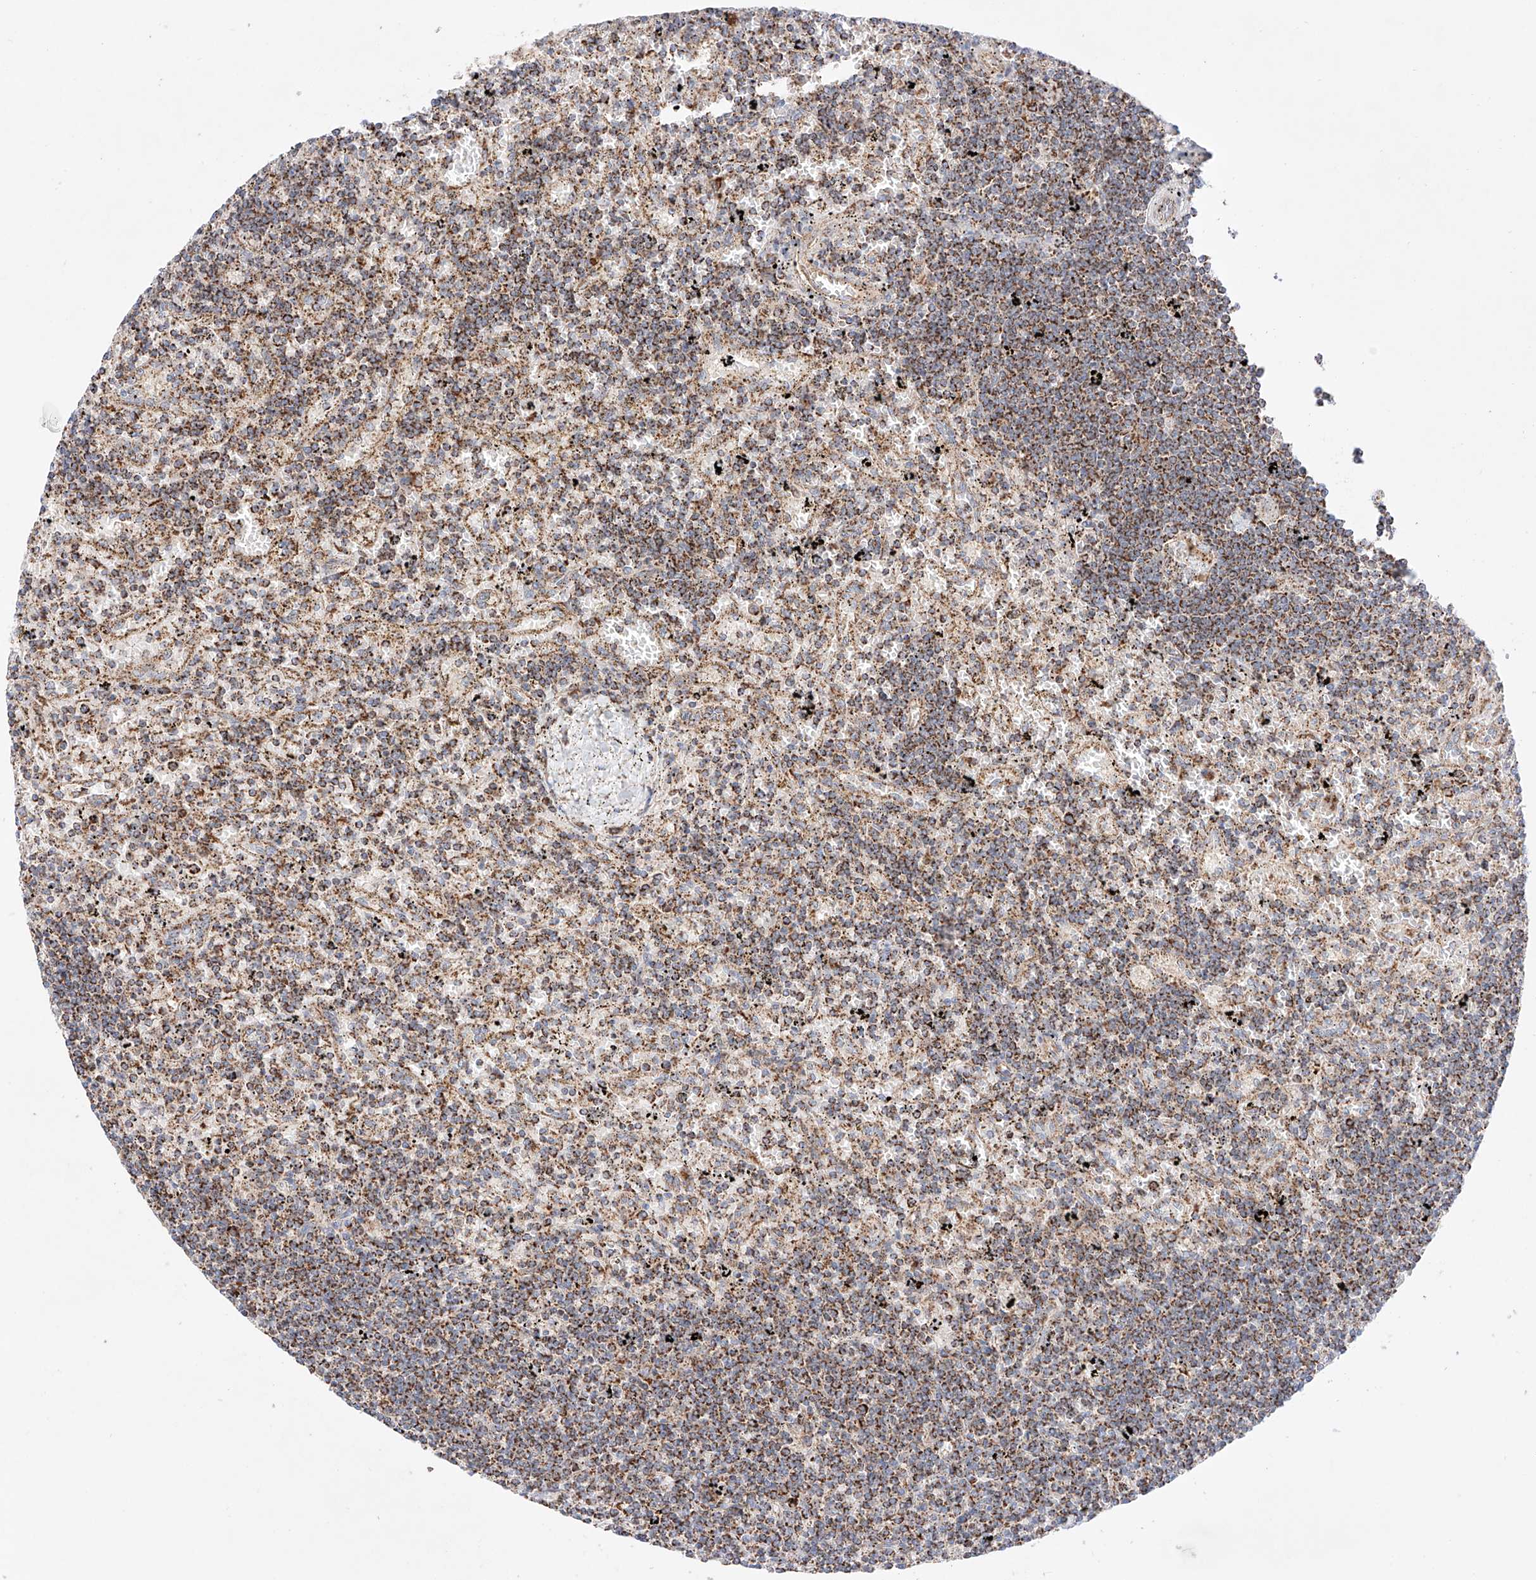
{"staining": {"intensity": "moderate", "quantity": ">75%", "location": "cytoplasmic/membranous"}, "tissue": "lymphoma", "cell_type": "Tumor cells", "image_type": "cancer", "snomed": [{"axis": "morphology", "description": "Malignant lymphoma, non-Hodgkin's type, Low grade"}, {"axis": "topography", "description": "Spleen"}], "caption": "The photomicrograph exhibits immunohistochemical staining of lymphoma. There is moderate cytoplasmic/membranous positivity is appreciated in approximately >75% of tumor cells.", "gene": "KTI12", "patient": {"sex": "male", "age": 76}}